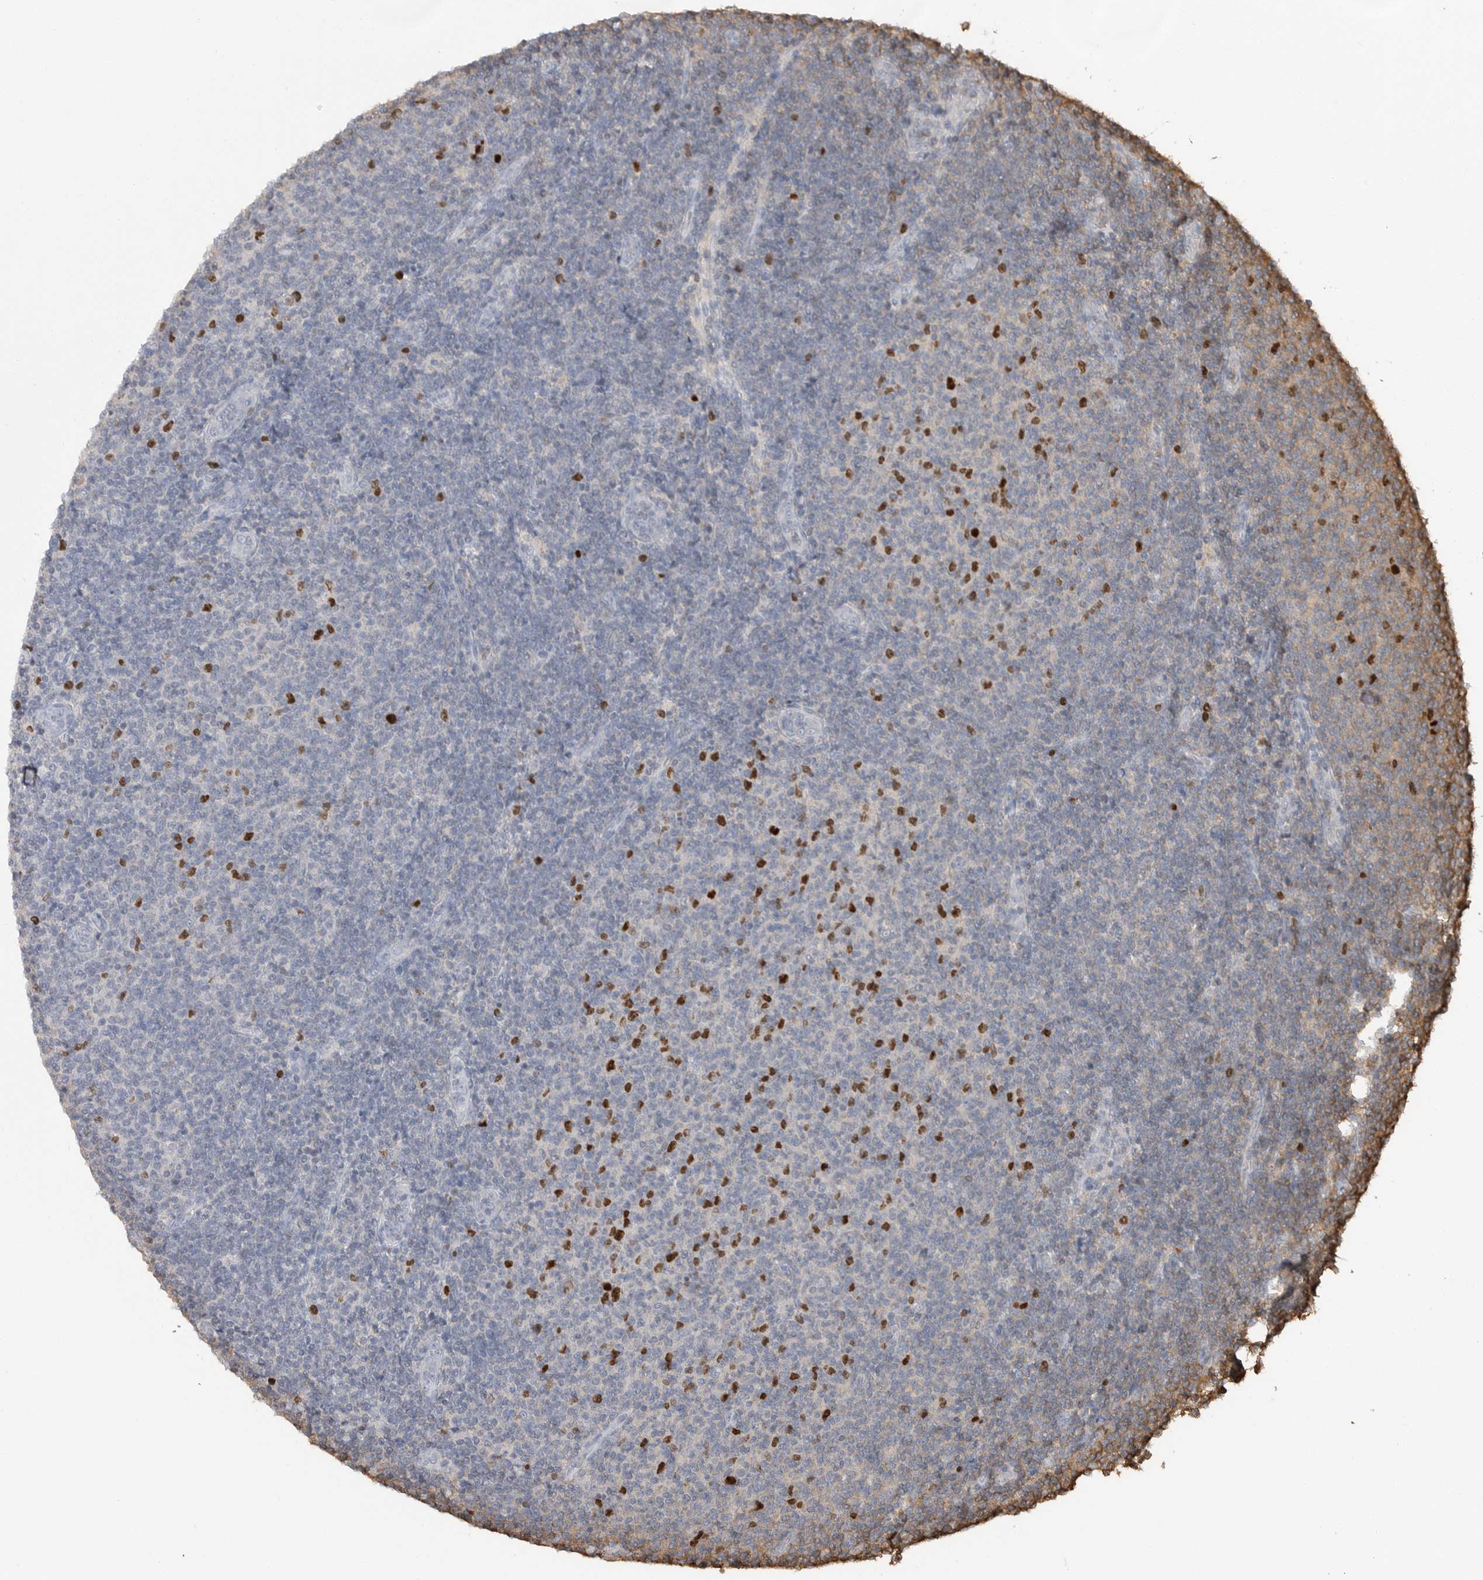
{"staining": {"intensity": "strong", "quantity": "<25%", "location": "nuclear"}, "tissue": "lymphoma", "cell_type": "Tumor cells", "image_type": "cancer", "snomed": [{"axis": "morphology", "description": "Malignant lymphoma, non-Hodgkin's type, Low grade"}, {"axis": "topography", "description": "Lymph node"}], "caption": "Malignant lymphoma, non-Hodgkin's type (low-grade) stained for a protein (brown) shows strong nuclear positive positivity in approximately <25% of tumor cells.", "gene": "TOP2A", "patient": {"sex": "male", "age": 66}}